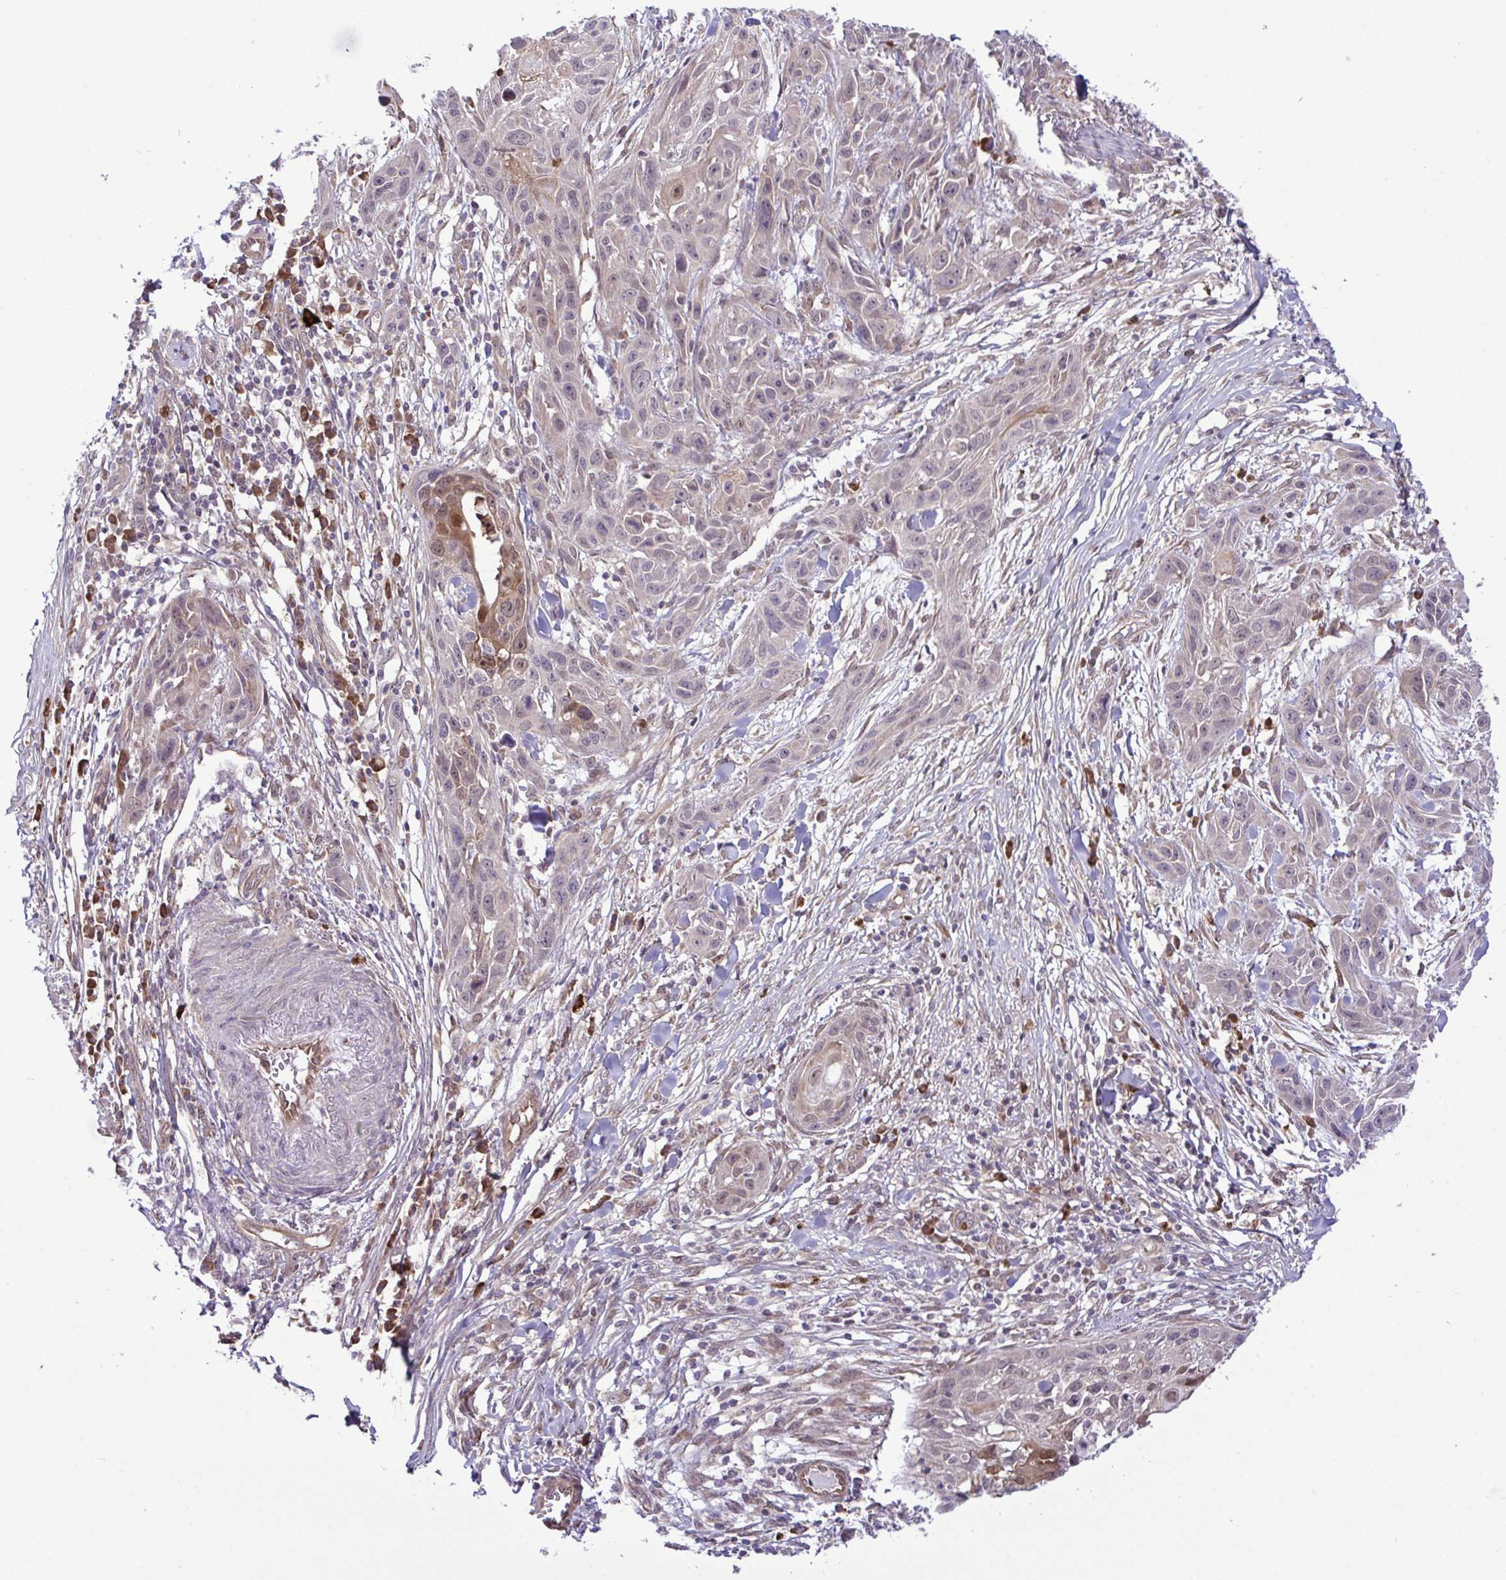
{"staining": {"intensity": "moderate", "quantity": "<25%", "location": "cytoplasmic/membranous,nuclear"}, "tissue": "skin cancer", "cell_type": "Tumor cells", "image_type": "cancer", "snomed": [{"axis": "morphology", "description": "Squamous cell carcinoma, NOS"}, {"axis": "topography", "description": "Skin"}, {"axis": "topography", "description": "Vulva"}], "caption": "A brown stain highlights moderate cytoplasmic/membranous and nuclear positivity of a protein in human skin cancer tumor cells.", "gene": "CMPK1", "patient": {"sex": "female", "age": 83}}